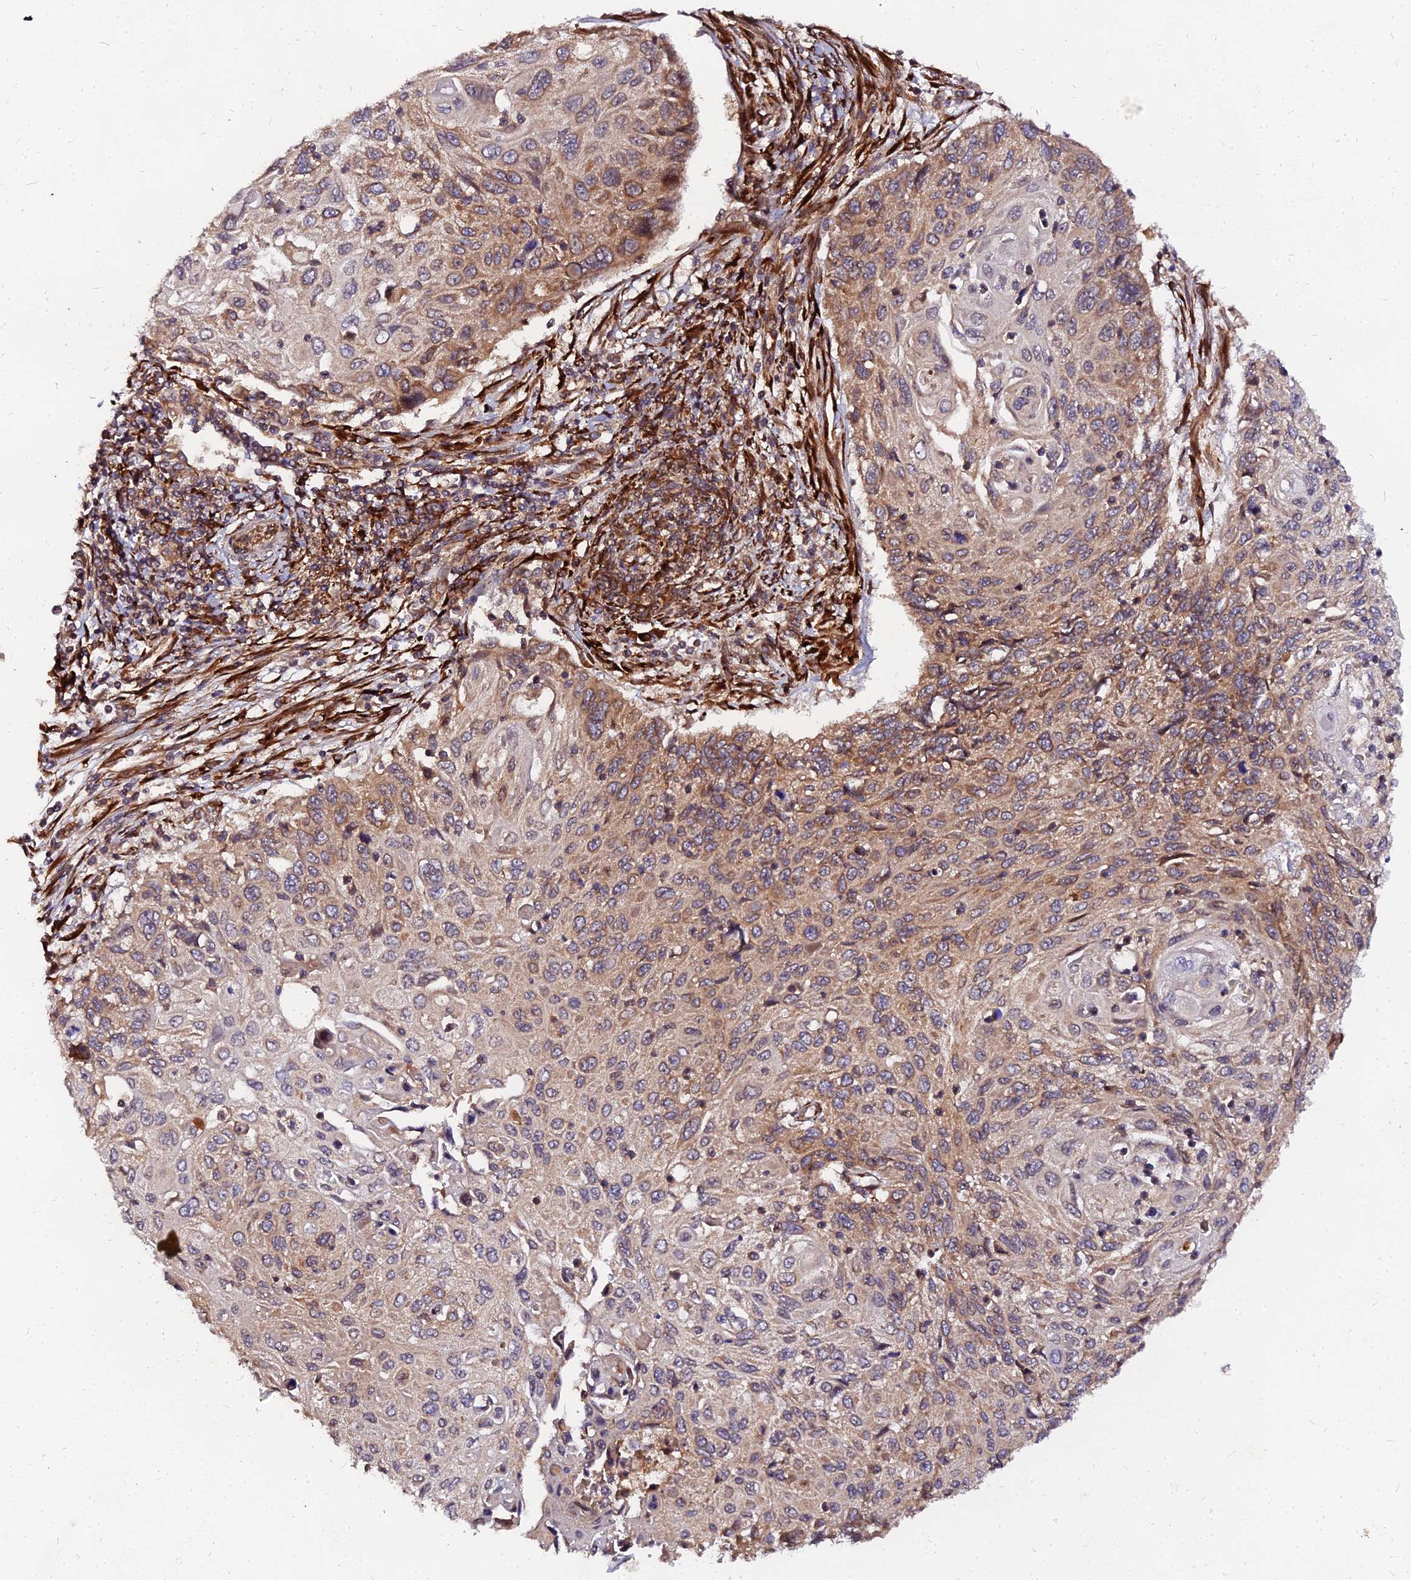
{"staining": {"intensity": "moderate", "quantity": ">75%", "location": "cytoplasmic/membranous"}, "tissue": "cervical cancer", "cell_type": "Tumor cells", "image_type": "cancer", "snomed": [{"axis": "morphology", "description": "Squamous cell carcinoma, NOS"}, {"axis": "topography", "description": "Cervix"}], "caption": "Moderate cytoplasmic/membranous staining for a protein is present in approximately >75% of tumor cells of cervical cancer using immunohistochemistry.", "gene": "PDE4D", "patient": {"sex": "female", "age": 70}}